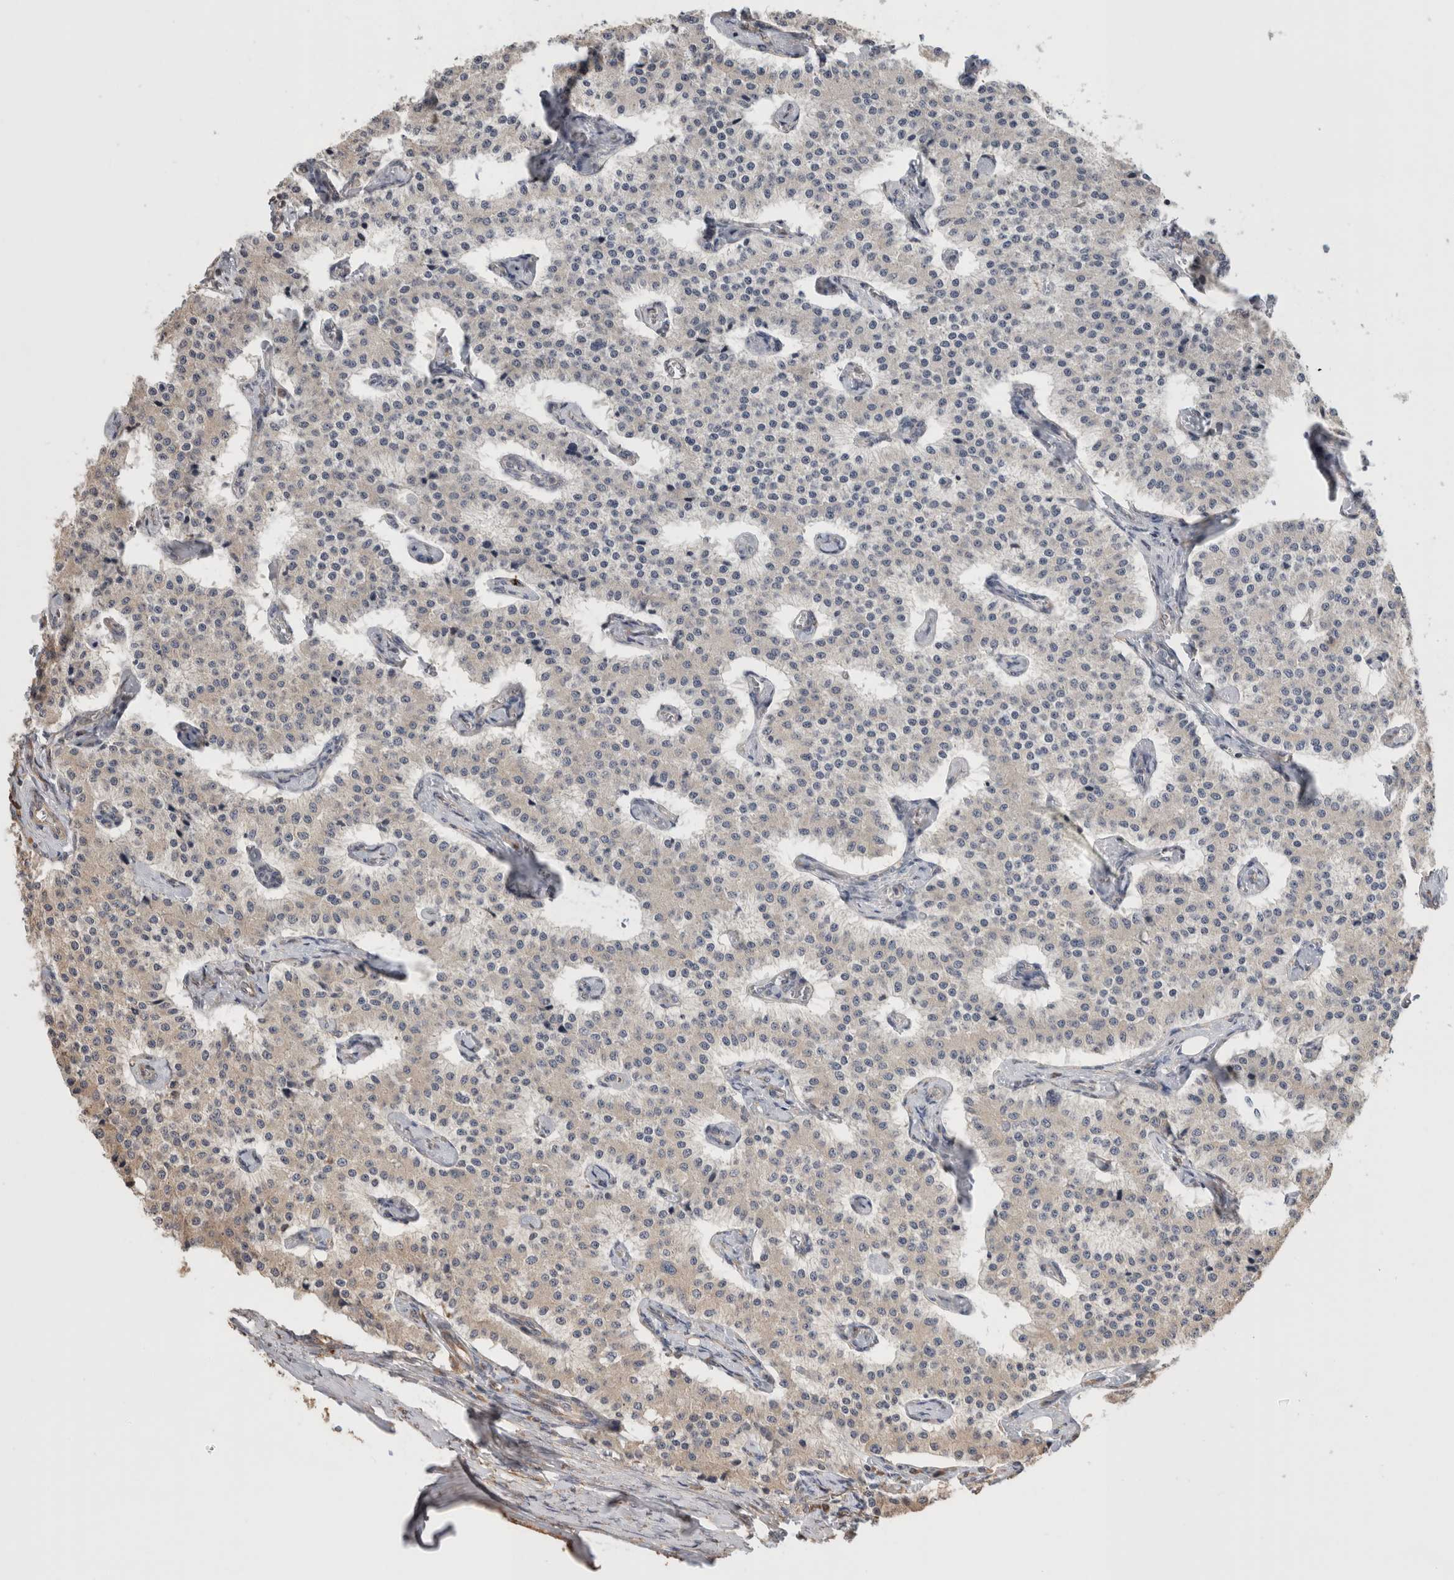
{"staining": {"intensity": "weak", "quantity": "<25%", "location": "cytoplasmic/membranous"}, "tissue": "carcinoid", "cell_type": "Tumor cells", "image_type": "cancer", "snomed": [{"axis": "morphology", "description": "Carcinoid, malignant, NOS"}, {"axis": "topography", "description": "Colon"}], "caption": "Tumor cells are negative for protein expression in human carcinoid.", "gene": "CLIP1", "patient": {"sex": "female", "age": 52}}